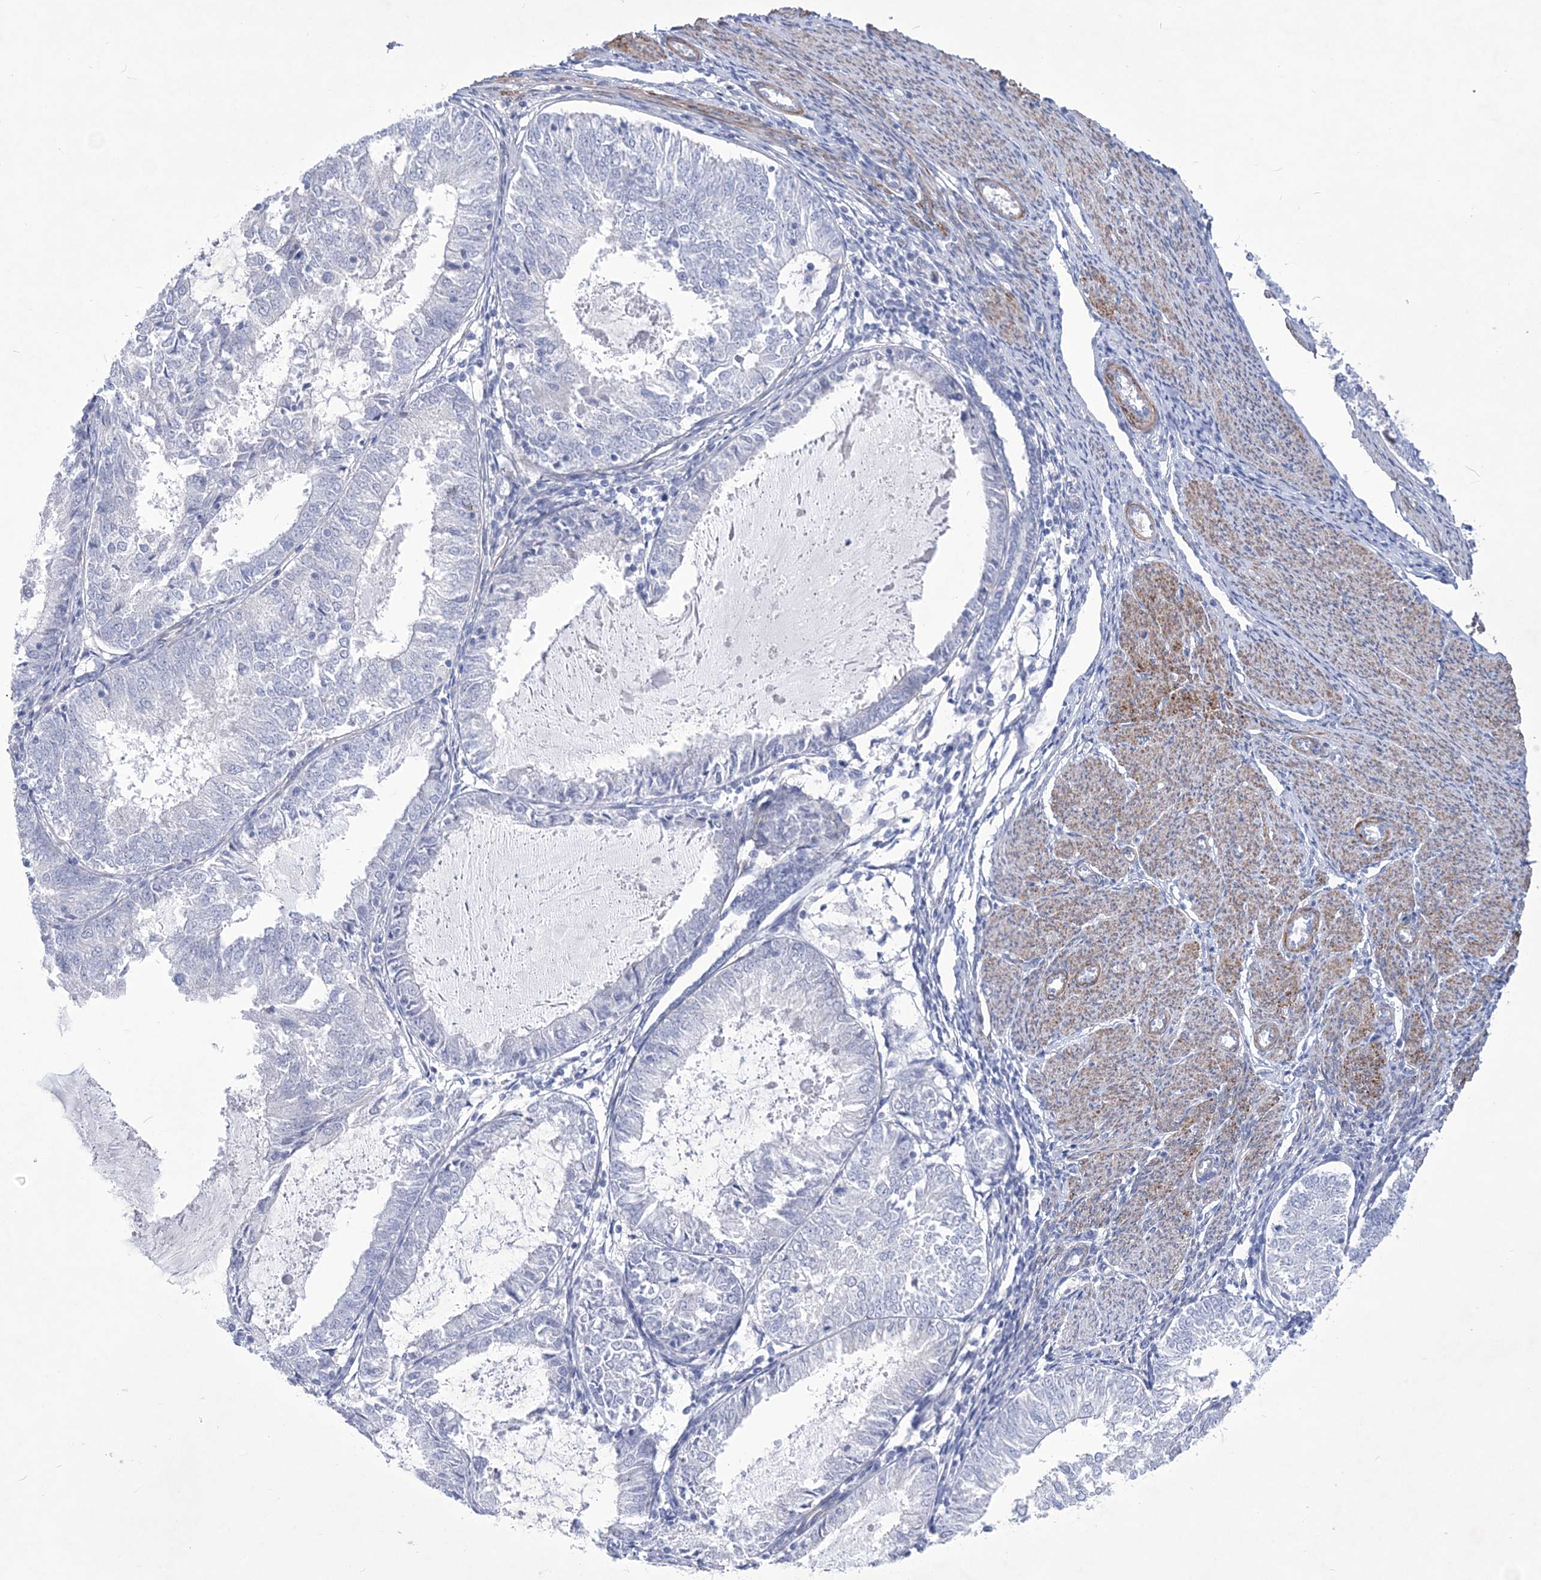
{"staining": {"intensity": "negative", "quantity": "none", "location": "none"}, "tissue": "endometrial cancer", "cell_type": "Tumor cells", "image_type": "cancer", "snomed": [{"axis": "morphology", "description": "Adenocarcinoma, NOS"}, {"axis": "topography", "description": "Endometrium"}], "caption": "Immunohistochemistry histopathology image of human endometrial cancer stained for a protein (brown), which demonstrates no positivity in tumor cells.", "gene": "WDR74", "patient": {"sex": "female", "age": 57}}